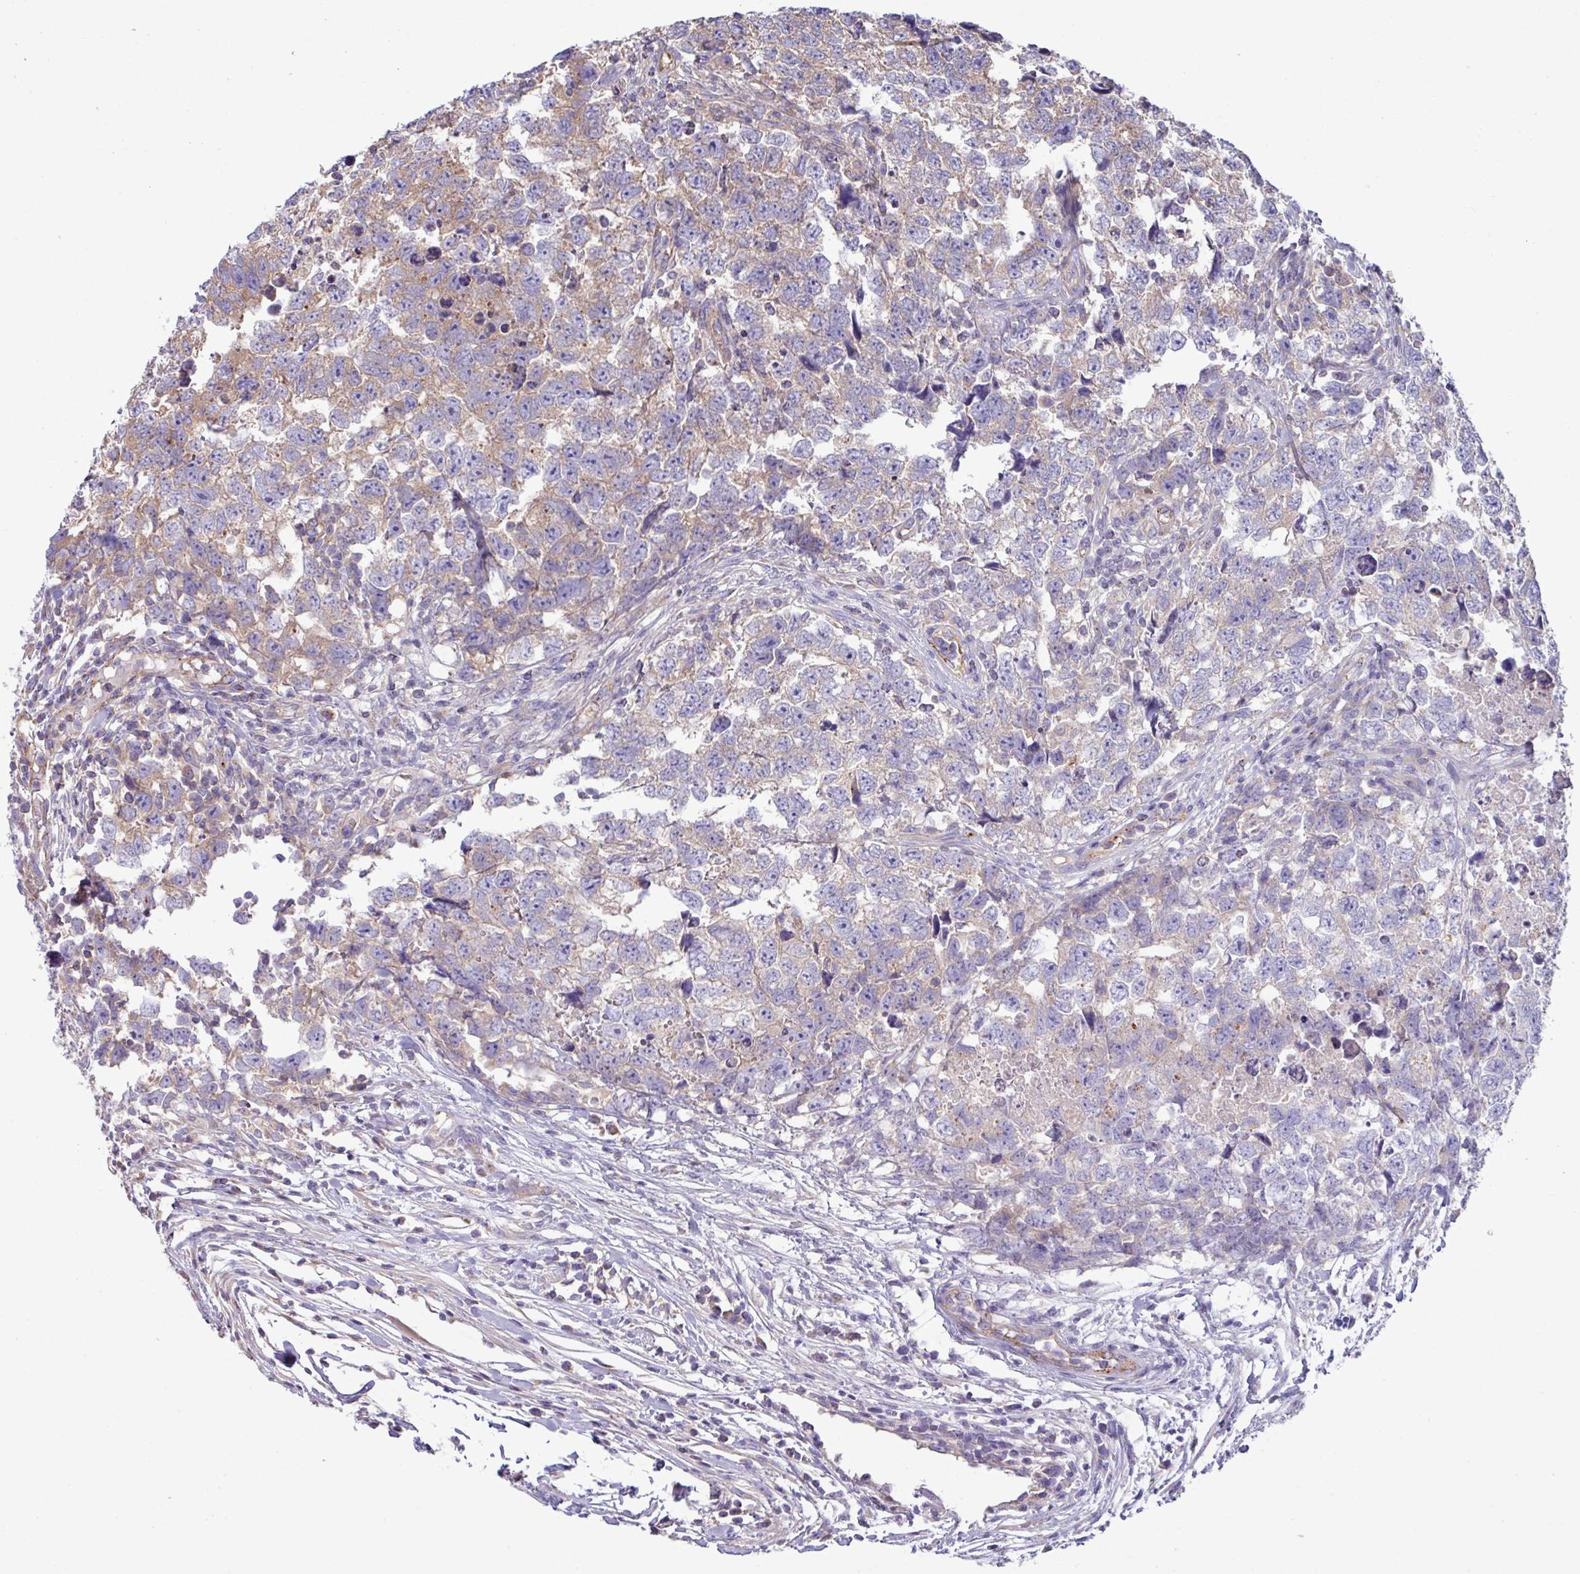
{"staining": {"intensity": "weak", "quantity": "25%-75%", "location": "cytoplasmic/membranous"}, "tissue": "testis cancer", "cell_type": "Tumor cells", "image_type": "cancer", "snomed": [{"axis": "morphology", "description": "Carcinoma, Embryonal, NOS"}, {"axis": "topography", "description": "Testis"}], "caption": "Tumor cells exhibit low levels of weak cytoplasmic/membranous staining in approximately 25%-75% of cells in human testis cancer. The protein of interest is shown in brown color, while the nuclei are stained blue.", "gene": "PPM1J", "patient": {"sex": "male", "age": 22}}